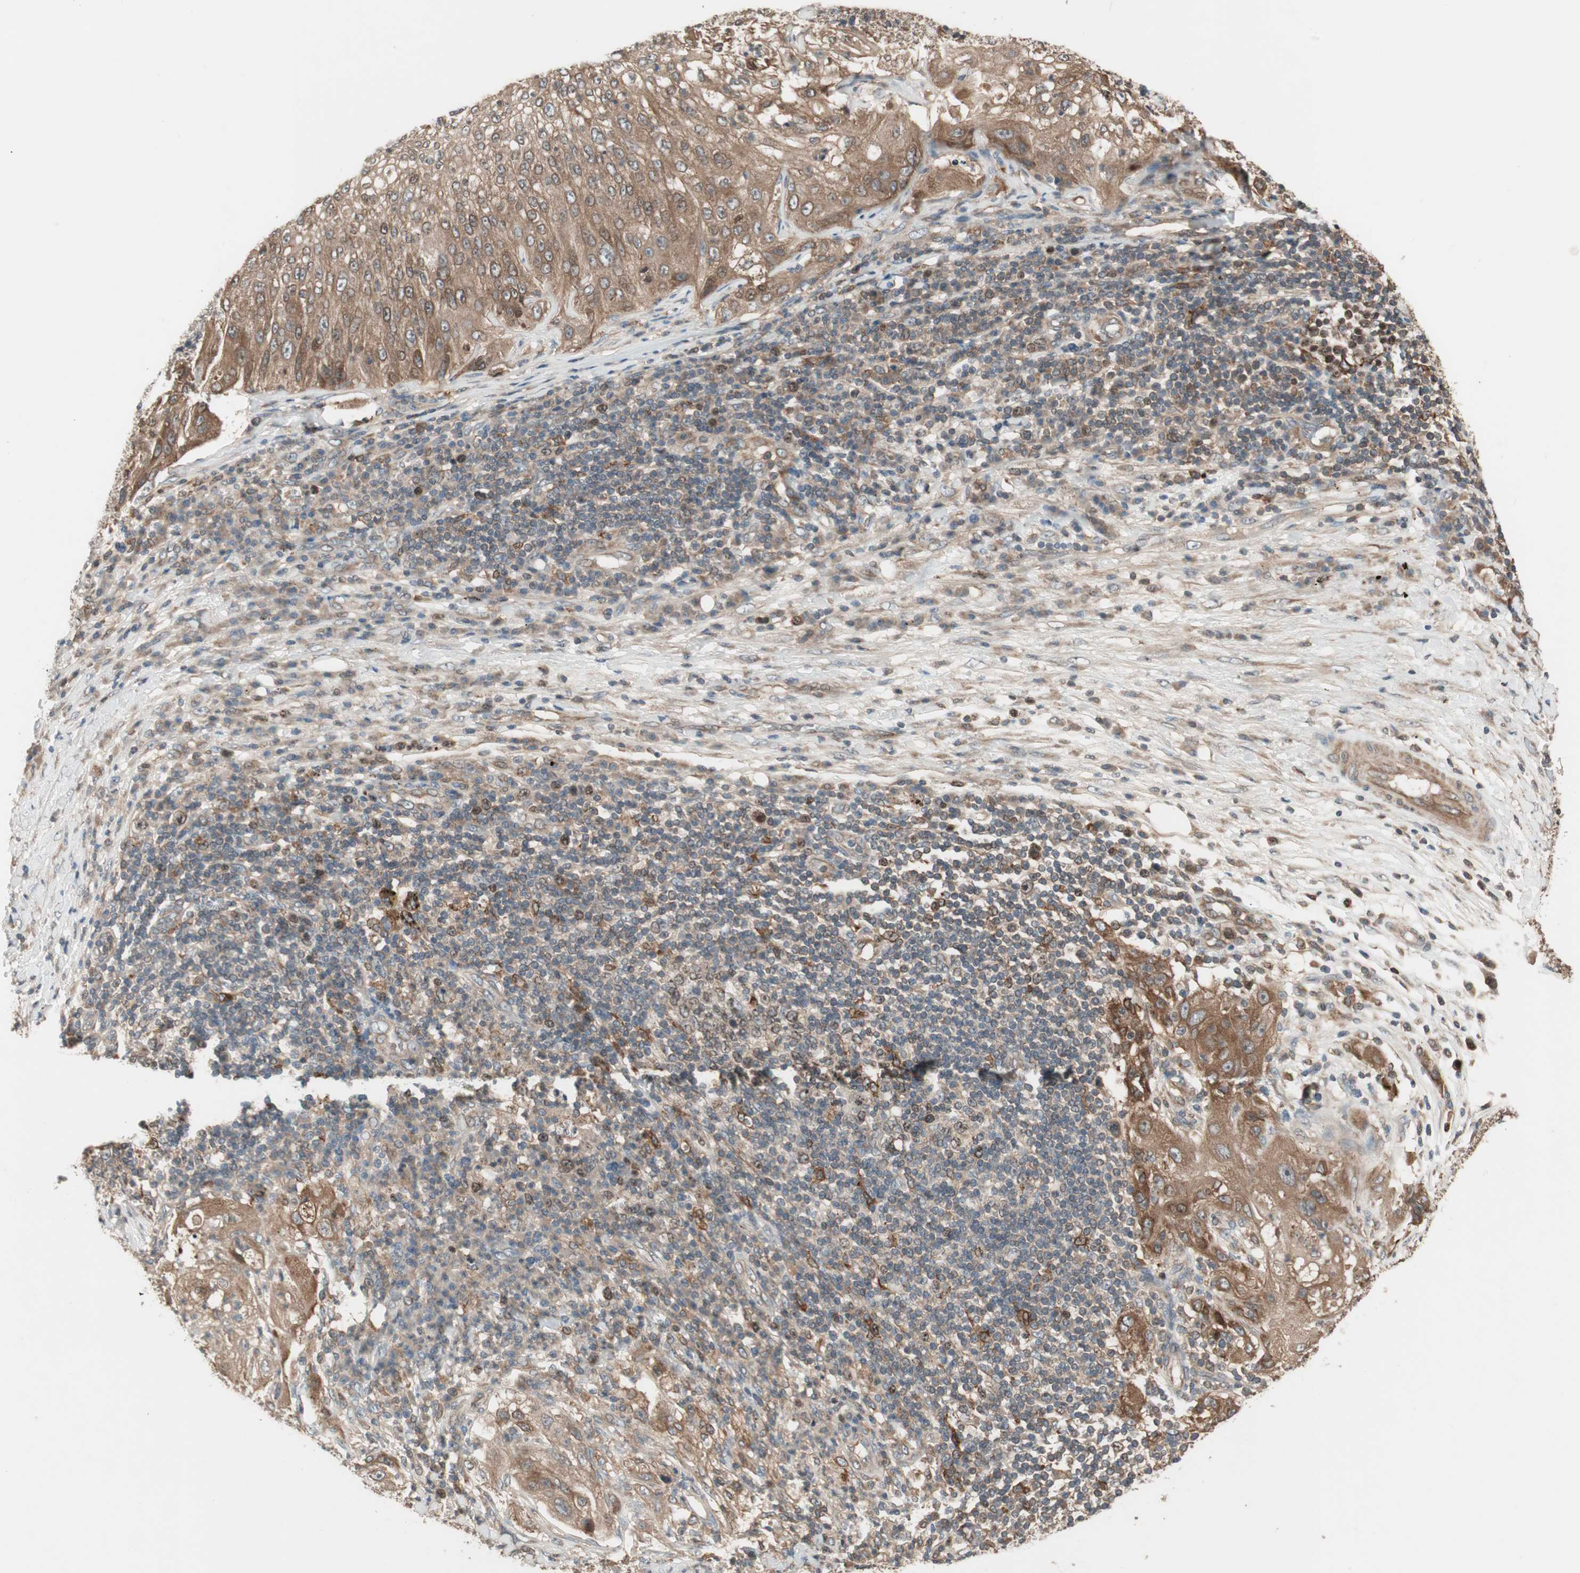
{"staining": {"intensity": "moderate", "quantity": ">75%", "location": "cytoplasmic/membranous"}, "tissue": "lung cancer", "cell_type": "Tumor cells", "image_type": "cancer", "snomed": [{"axis": "morphology", "description": "Inflammation, NOS"}, {"axis": "morphology", "description": "Squamous cell carcinoma, NOS"}, {"axis": "topography", "description": "Lymph node"}, {"axis": "topography", "description": "Soft tissue"}, {"axis": "topography", "description": "Lung"}], "caption": "Approximately >75% of tumor cells in squamous cell carcinoma (lung) show moderate cytoplasmic/membranous protein positivity as visualized by brown immunohistochemical staining.", "gene": "ATP6AP2", "patient": {"sex": "male", "age": 66}}